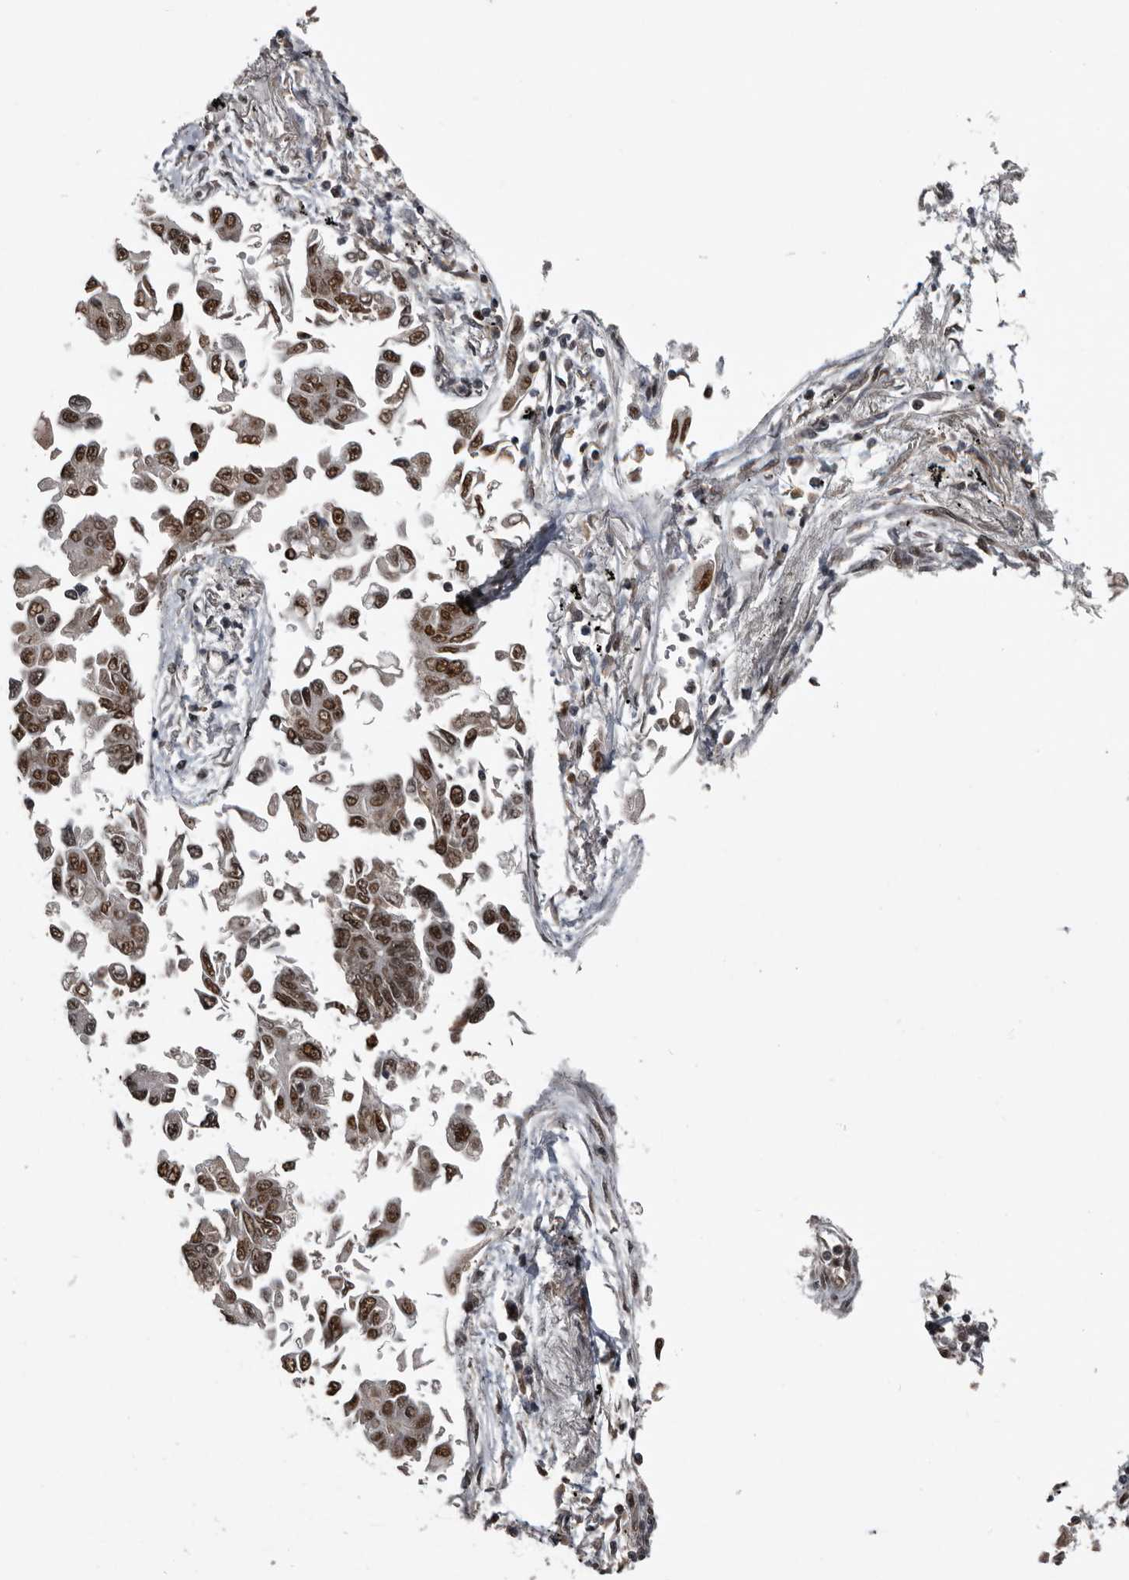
{"staining": {"intensity": "moderate", "quantity": ">75%", "location": "nuclear"}, "tissue": "lung cancer", "cell_type": "Tumor cells", "image_type": "cancer", "snomed": [{"axis": "morphology", "description": "Adenocarcinoma, NOS"}, {"axis": "topography", "description": "Lung"}], "caption": "Lung adenocarcinoma was stained to show a protein in brown. There is medium levels of moderate nuclear positivity in about >75% of tumor cells.", "gene": "CHD1L", "patient": {"sex": "female", "age": 67}}